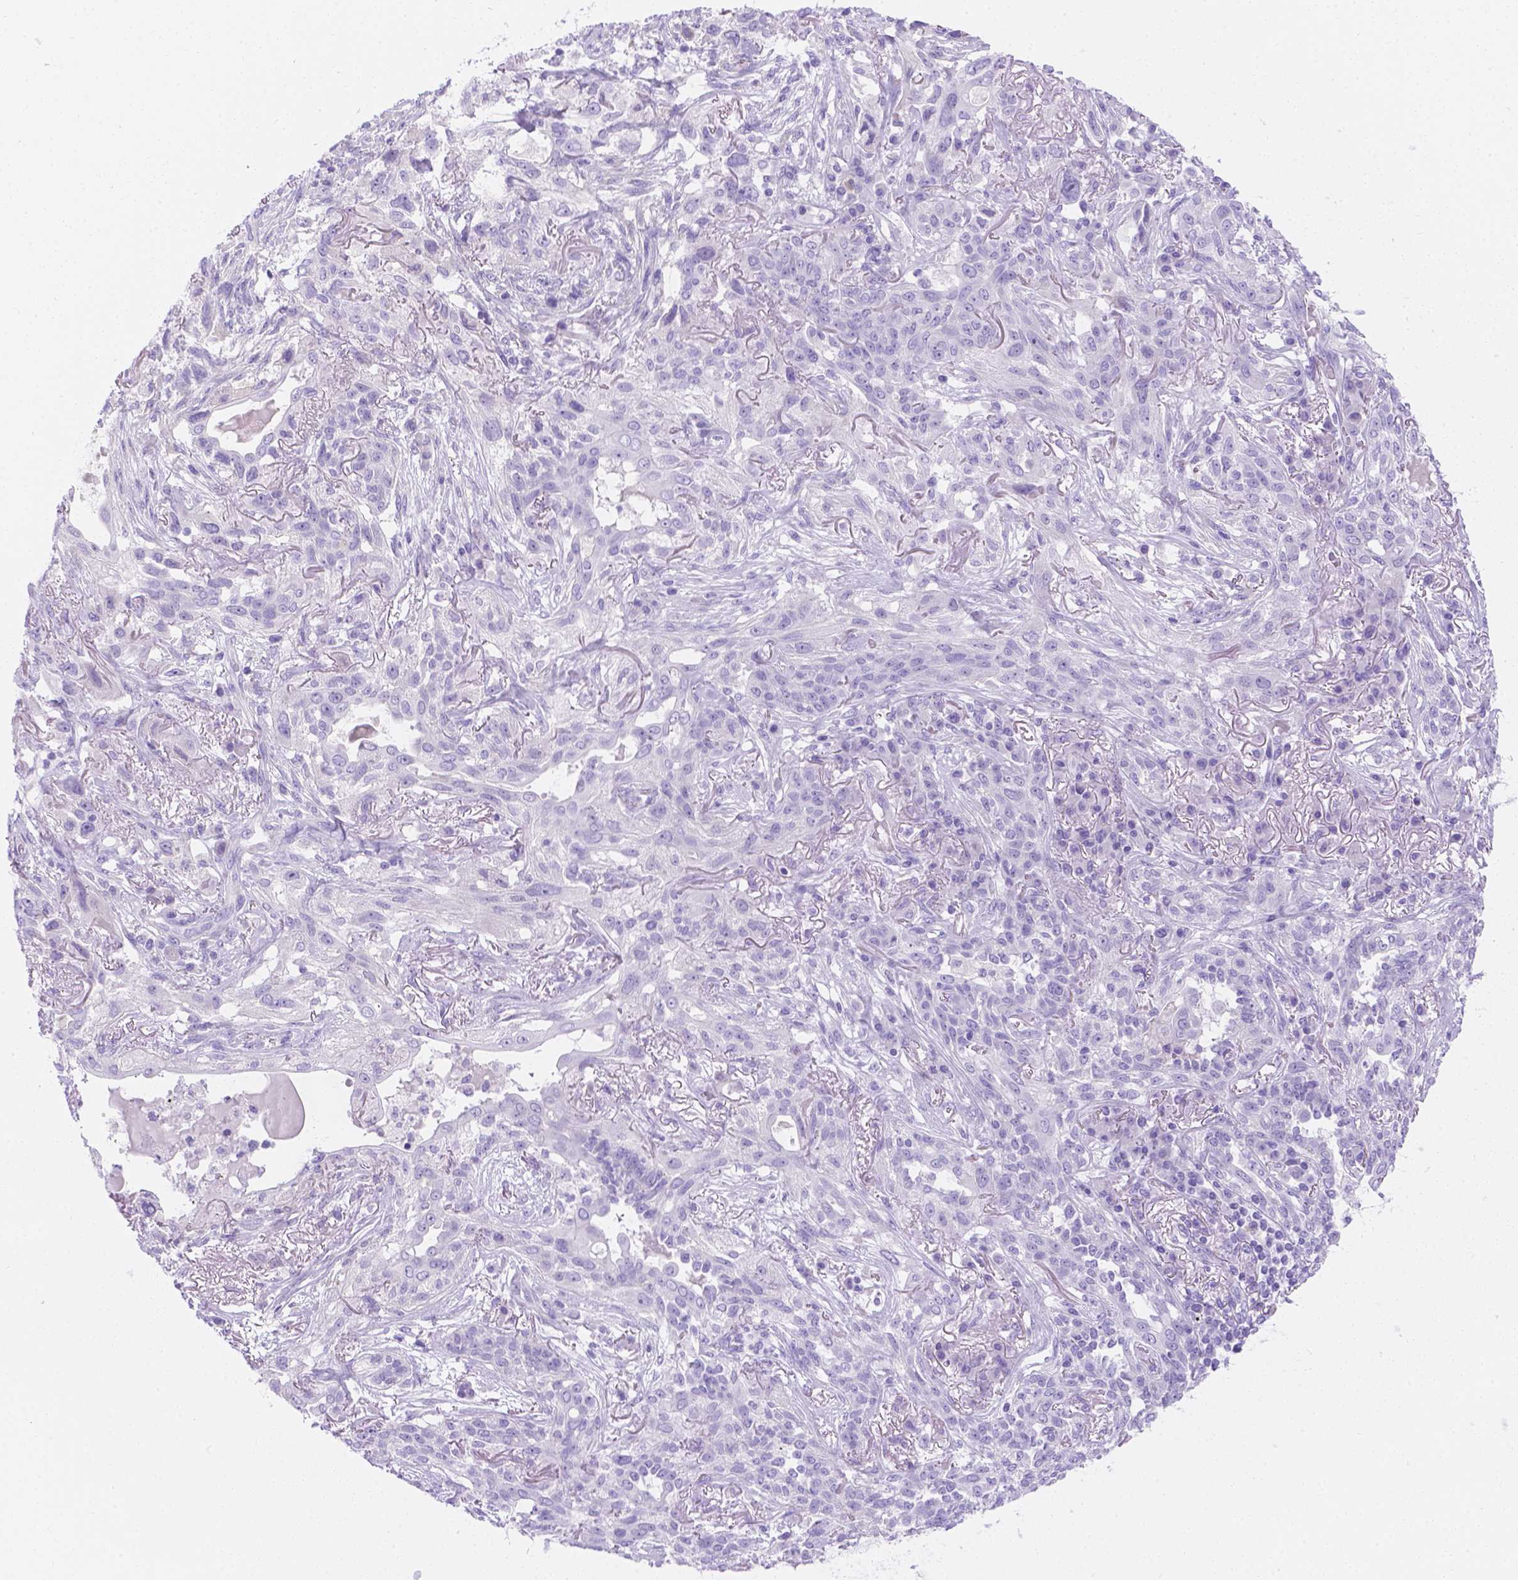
{"staining": {"intensity": "negative", "quantity": "none", "location": "none"}, "tissue": "lung cancer", "cell_type": "Tumor cells", "image_type": "cancer", "snomed": [{"axis": "morphology", "description": "Squamous cell carcinoma, NOS"}, {"axis": "topography", "description": "Lung"}], "caption": "DAB (3,3'-diaminobenzidine) immunohistochemical staining of lung squamous cell carcinoma reveals no significant staining in tumor cells. Nuclei are stained in blue.", "gene": "MLN", "patient": {"sex": "female", "age": 70}}